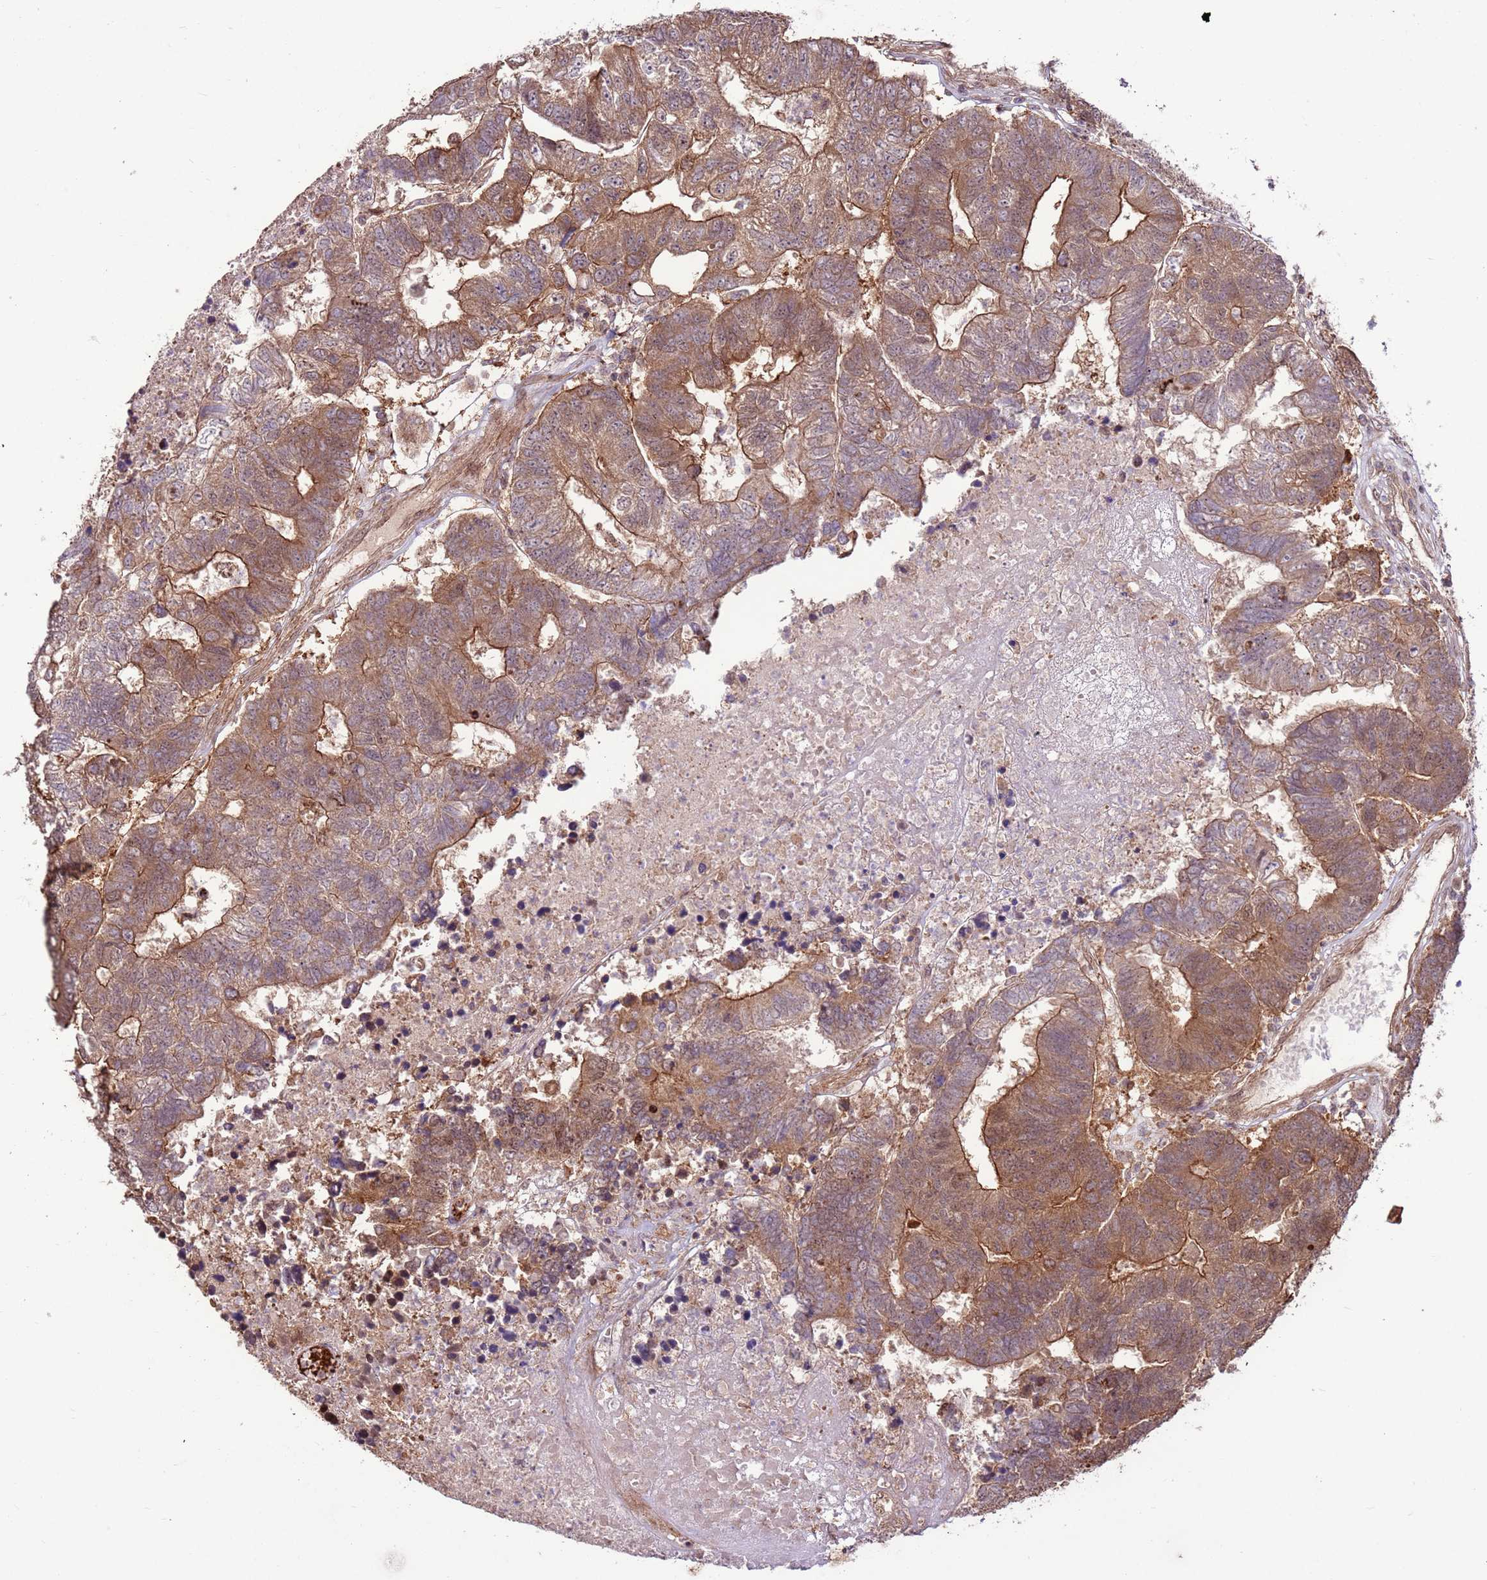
{"staining": {"intensity": "moderate", "quantity": ">75%", "location": "cytoplasmic/membranous"}, "tissue": "colorectal cancer", "cell_type": "Tumor cells", "image_type": "cancer", "snomed": [{"axis": "morphology", "description": "Adenocarcinoma, NOS"}, {"axis": "topography", "description": "Colon"}], "caption": "The histopathology image demonstrates a brown stain indicating the presence of a protein in the cytoplasmic/membranous of tumor cells in adenocarcinoma (colorectal).", "gene": "CCDC112", "patient": {"sex": "female", "age": 48}}